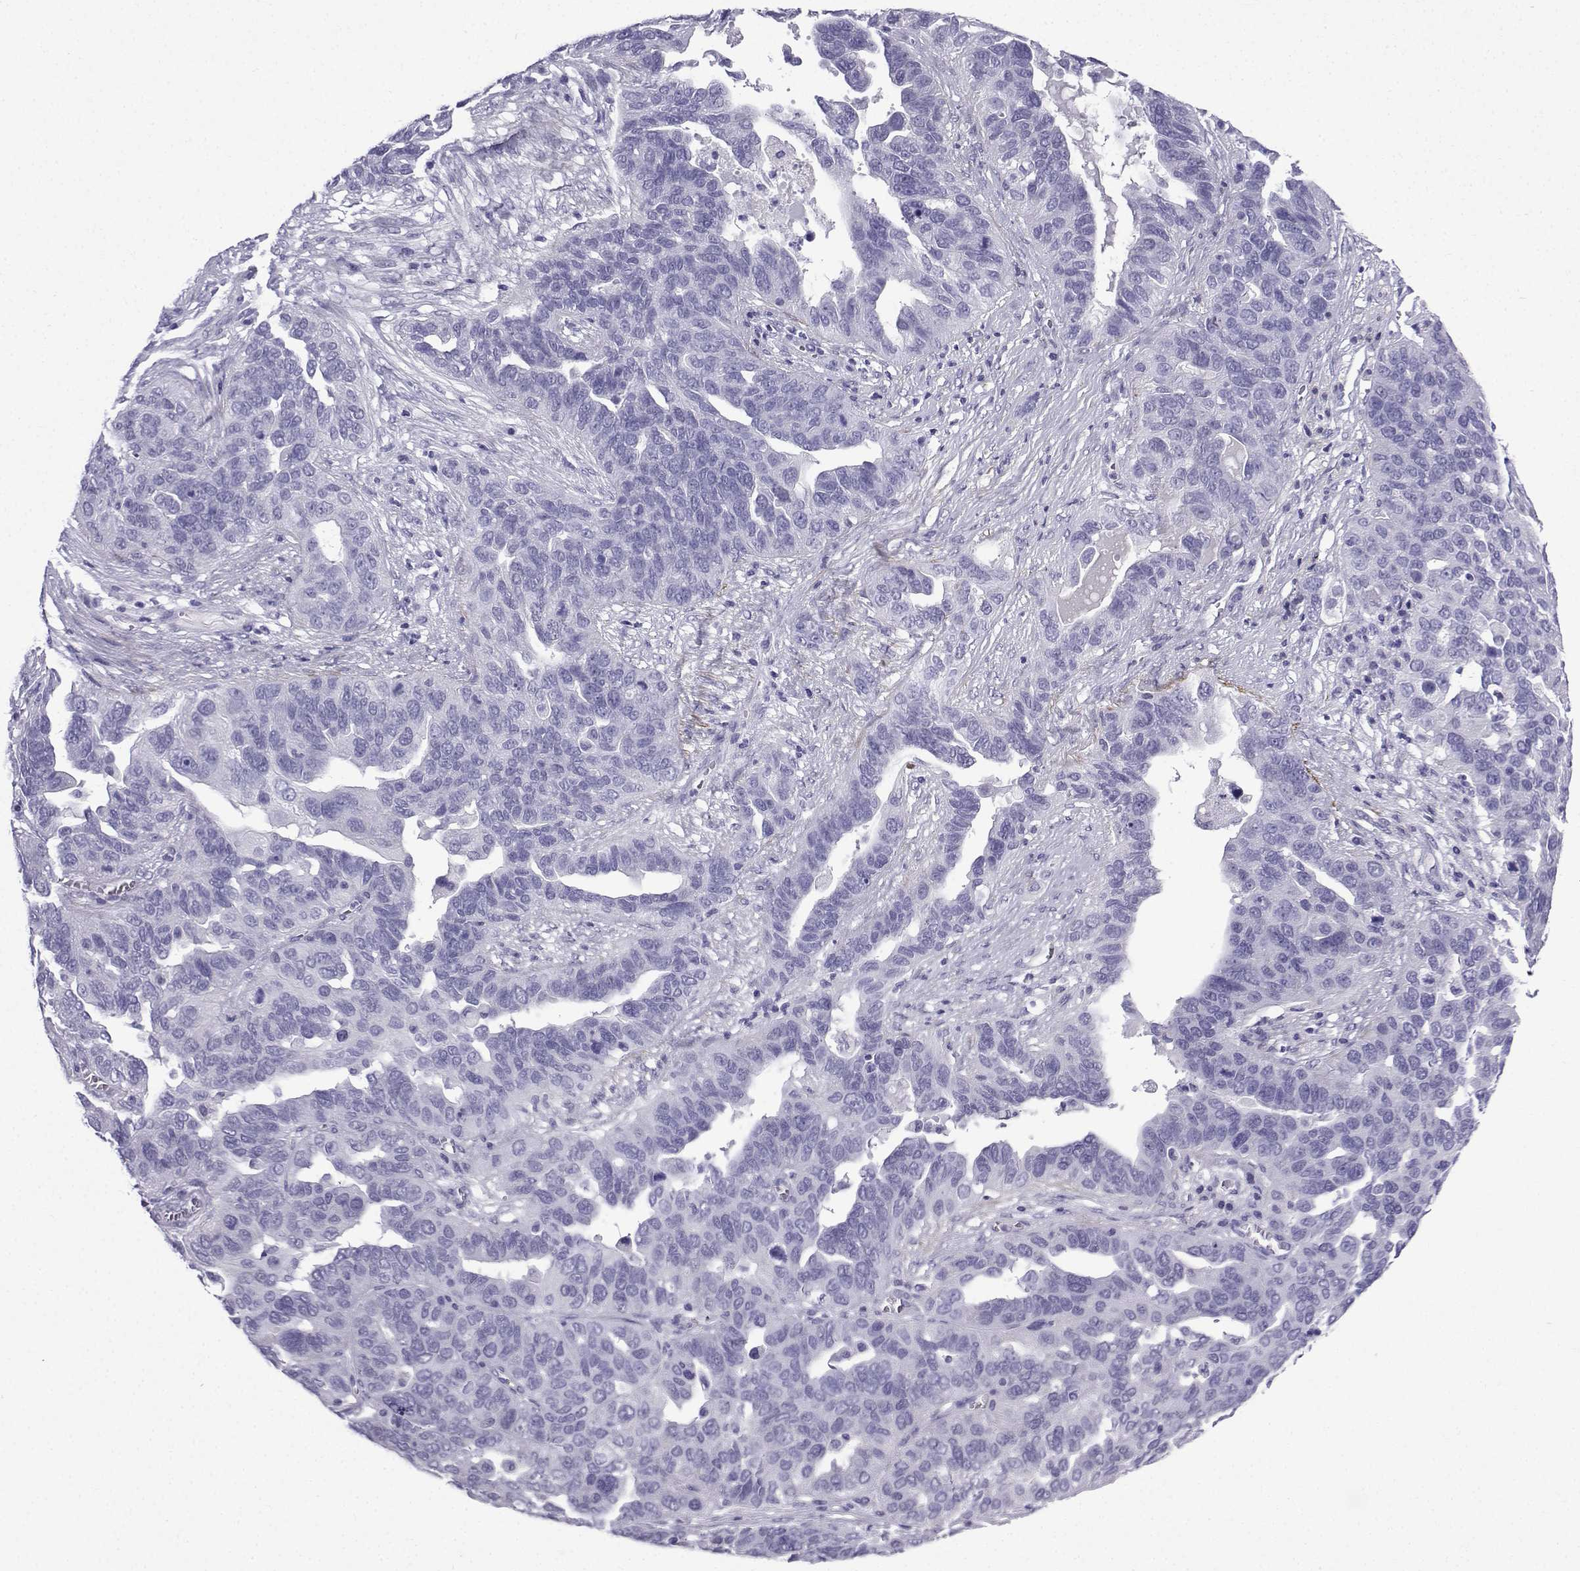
{"staining": {"intensity": "negative", "quantity": "none", "location": "none"}, "tissue": "ovarian cancer", "cell_type": "Tumor cells", "image_type": "cancer", "snomed": [{"axis": "morphology", "description": "Carcinoma, endometroid"}, {"axis": "topography", "description": "Soft tissue"}, {"axis": "topography", "description": "Ovary"}], "caption": "Tumor cells are negative for protein expression in human ovarian cancer. (Immunohistochemistry (ihc), brightfield microscopy, high magnification).", "gene": "KCNF1", "patient": {"sex": "female", "age": 52}}